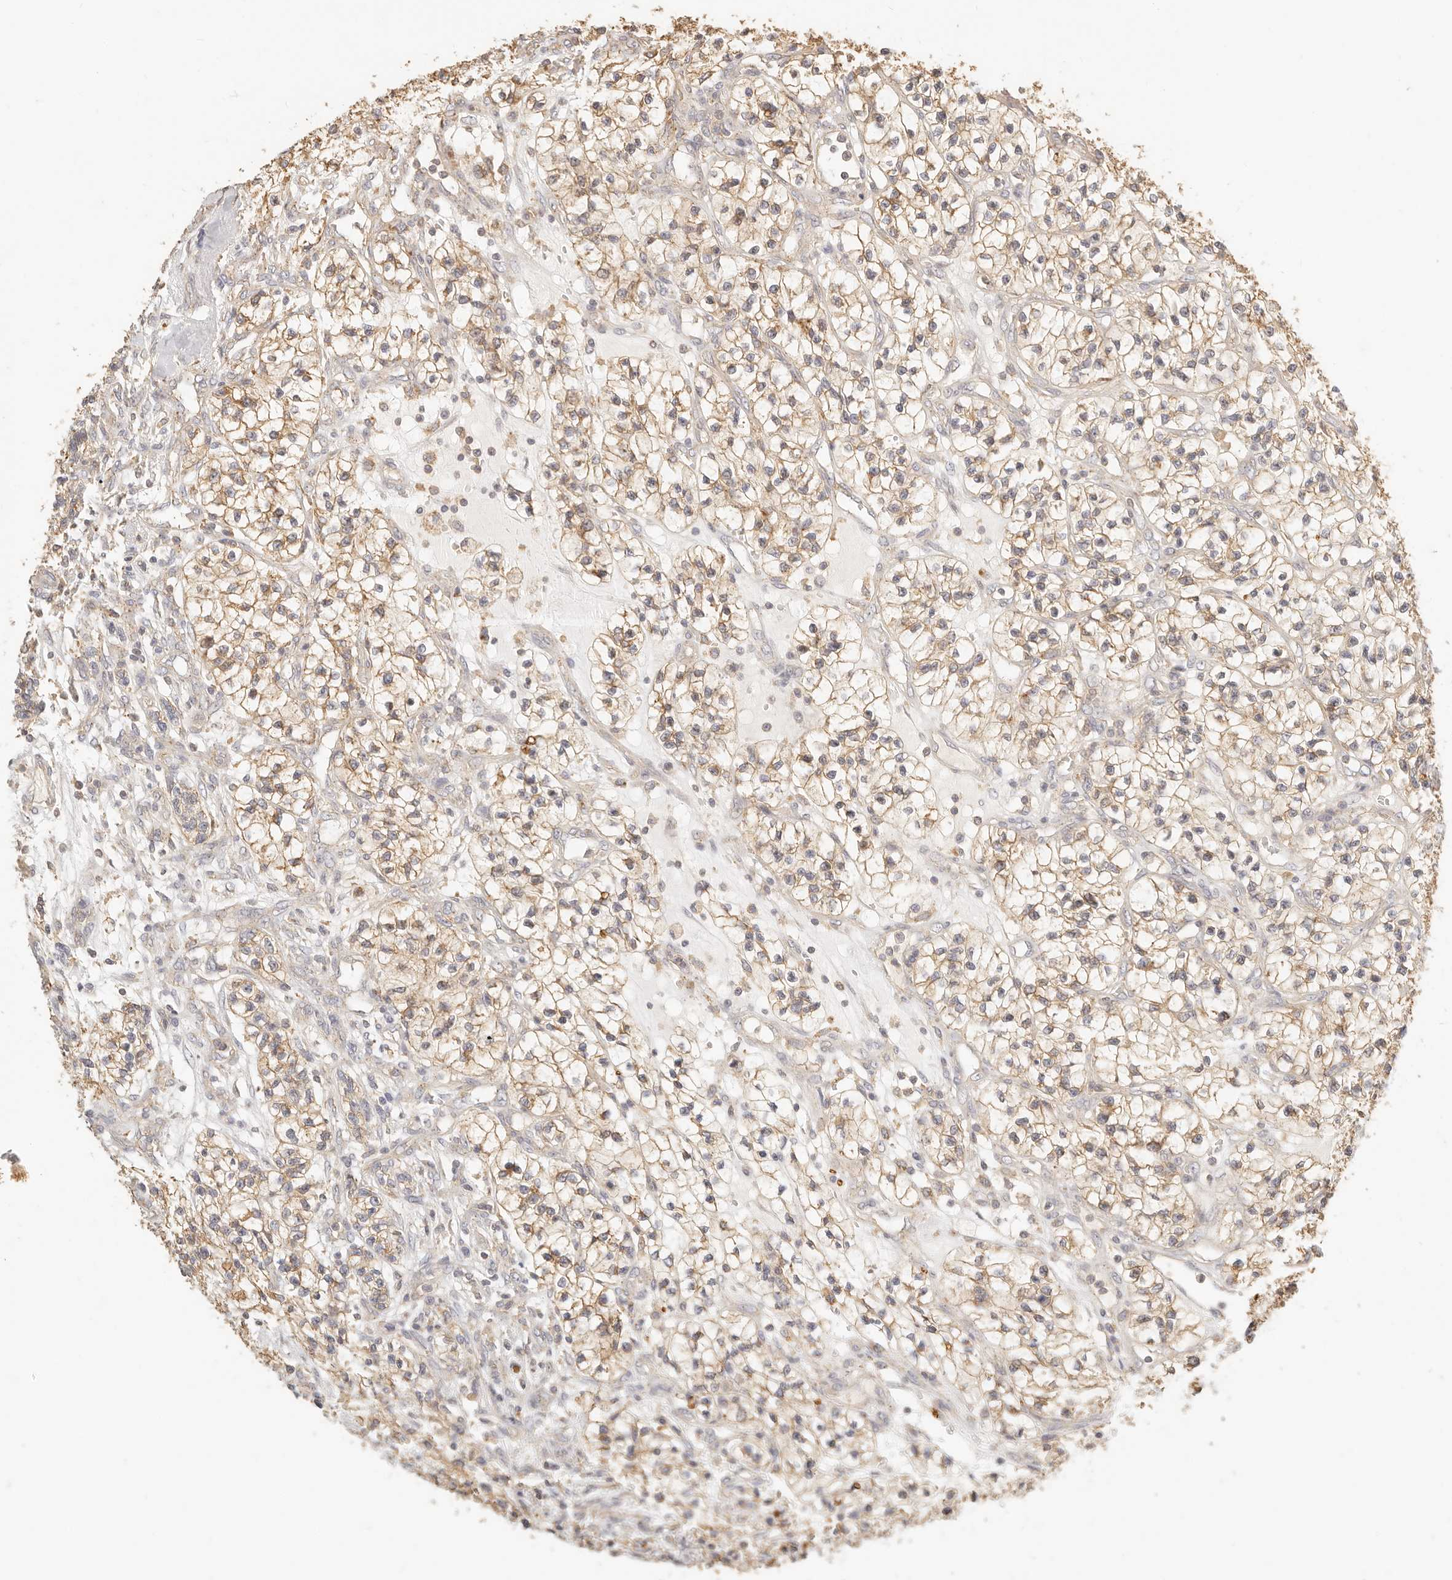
{"staining": {"intensity": "moderate", "quantity": ">75%", "location": "cytoplasmic/membranous"}, "tissue": "renal cancer", "cell_type": "Tumor cells", "image_type": "cancer", "snomed": [{"axis": "morphology", "description": "Adenocarcinoma, NOS"}, {"axis": "topography", "description": "Kidney"}], "caption": "Renal adenocarcinoma was stained to show a protein in brown. There is medium levels of moderate cytoplasmic/membranous positivity in about >75% of tumor cells. (DAB IHC with brightfield microscopy, high magnification).", "gene": "CNMD", "patient": {"sex": "female", "age": 57}}